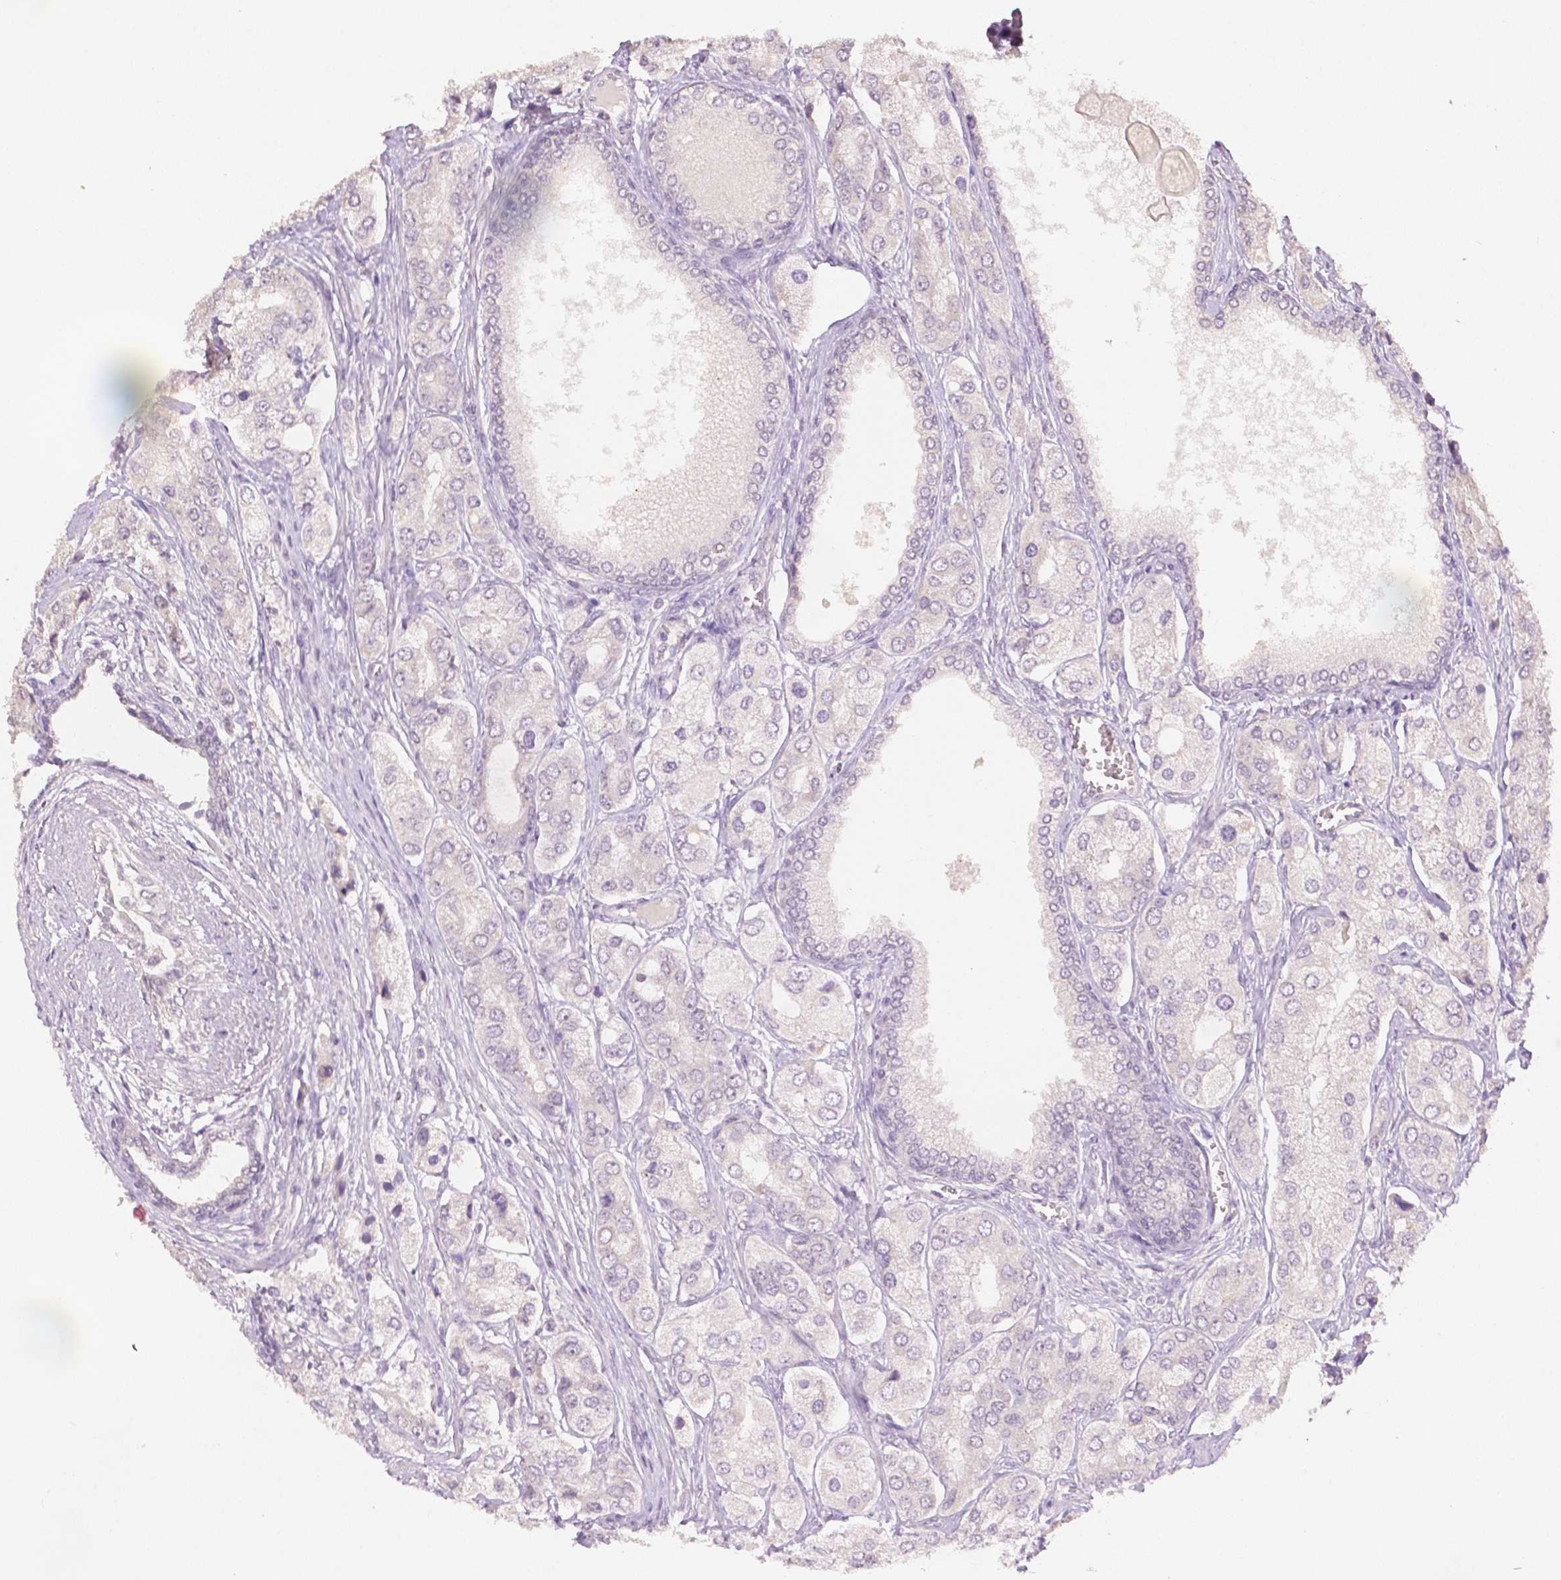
{"staining": {"intensity": "negative", "quantity": "none", "location": "none"}, "tissue": "prostate cancer", "cell_type": "Tumor cells", "image_type": "cancer", "snomed": [{"axis": "morphology", "description": "Adenocarcinoma, Low grade"}, {"axis": "topography", "description": "Prostate"}], "caption": "DAB immunohistochemical staining of human prostate cancer shows no significant expression in tumor cells. Brightfield microscopy of IHC stained with DAB (3,3'-diaminobenzidine) (brown) and hematoxylin (blue), captured at high magnification.", "gene": "TGM1", "patient": {"sex": "male", "age": 69}}